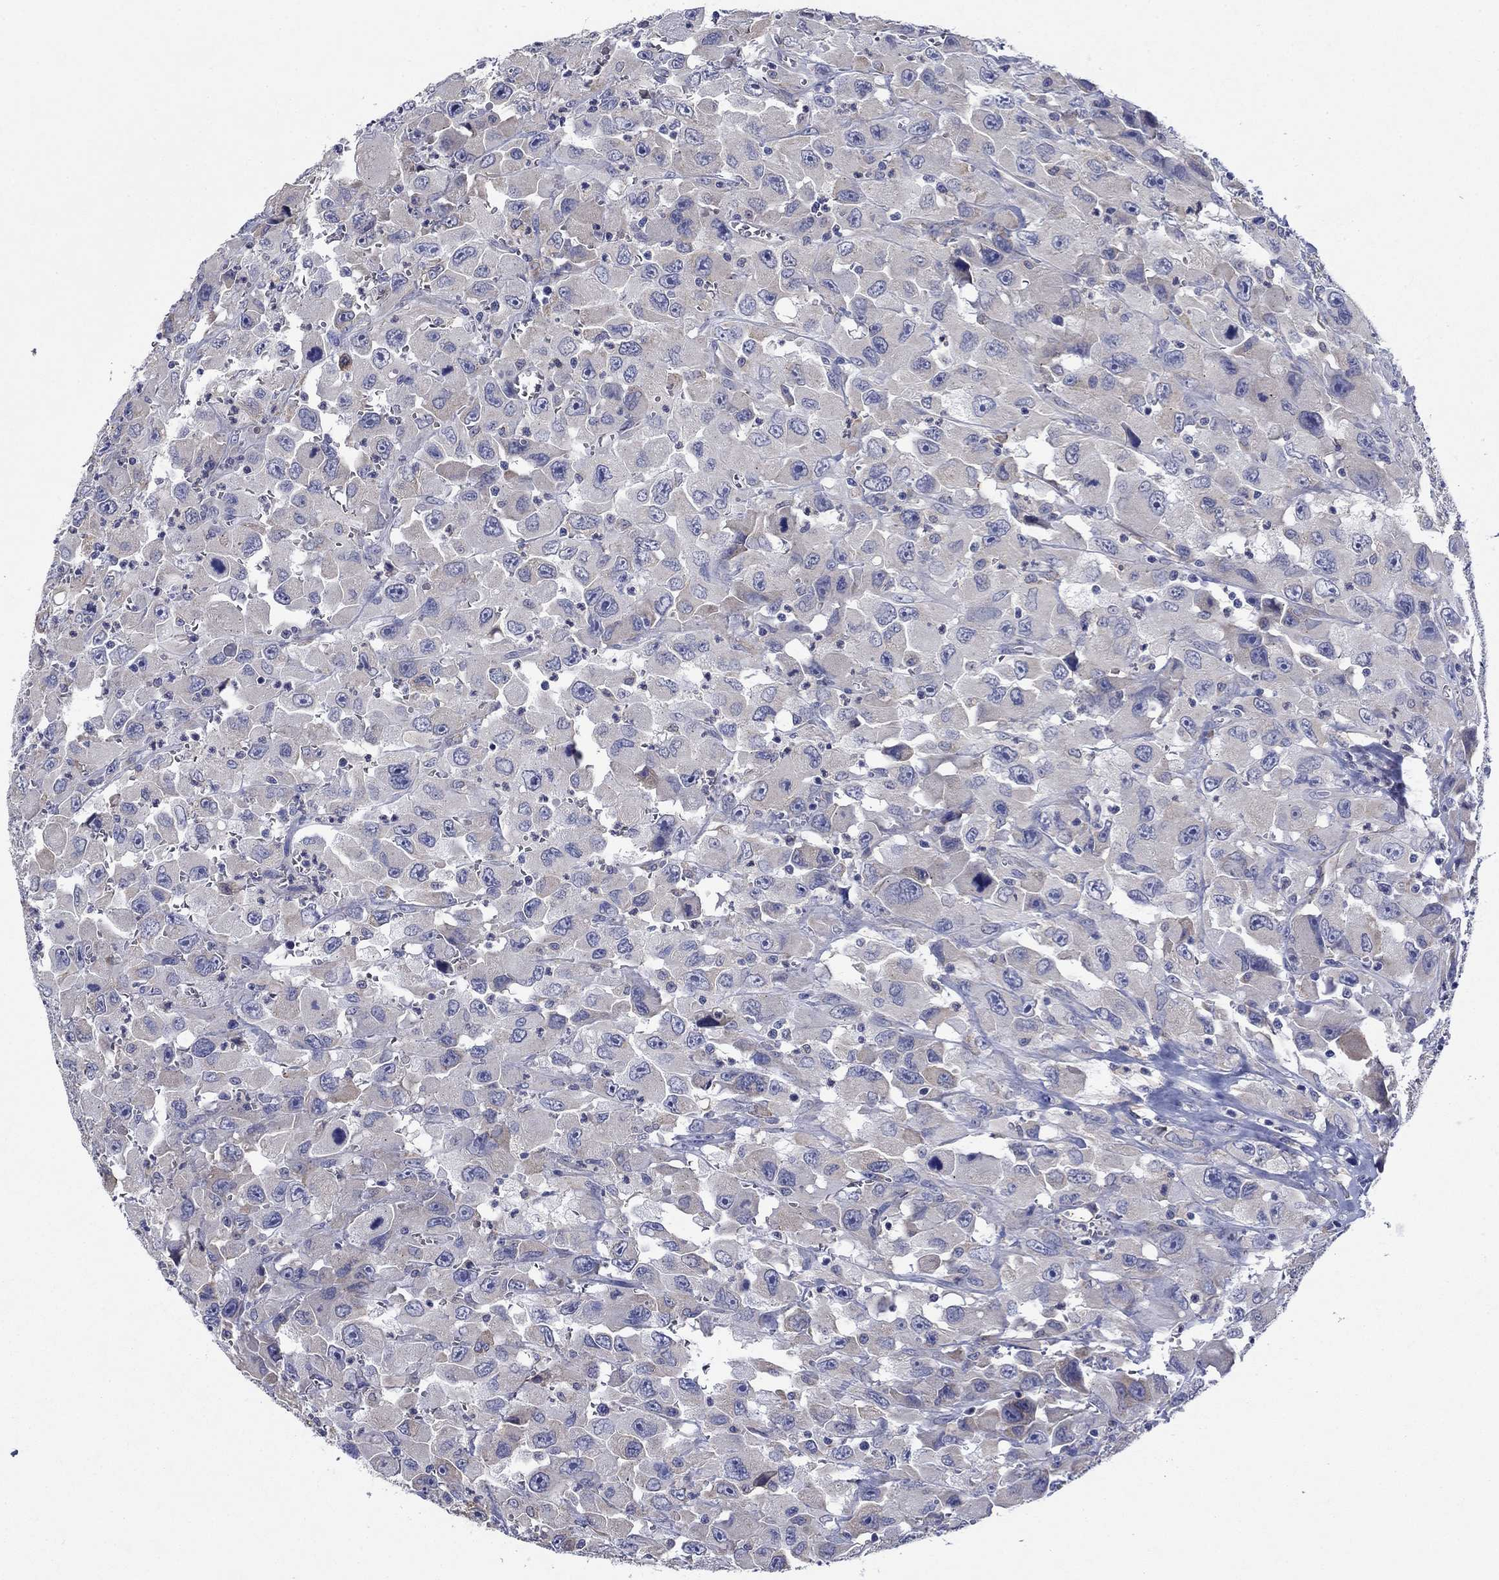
{"staining": {"intensity": "moderate", "quantity": "<25%", "location": "cytoplasmic/membranous"}, "tissue": "head and neck cancer", "cell_type": "Tumor cells", "image_type": "cancer", "snomed": [{"axis": "morphology", "description": "Squamous cell carcinoma, NOS"}, {"axis": "morphology", "description": "Squamous cell carcinoma, metastatic, NOS"}, {"axis": "topography", "description": "Oral tissue"}, {"axis": "topography", "description": "Head-Neck"}], "caption": "About <25% of tumor cells in human head and neck cancer (metastatic squamous cell carcinoma) display moderate cytoplasmic/membranous protein expression as visualized by brown immunohistochemical staining.", "gene": "SULT2B1", "patient": {"sex": "female", "age": 85}}